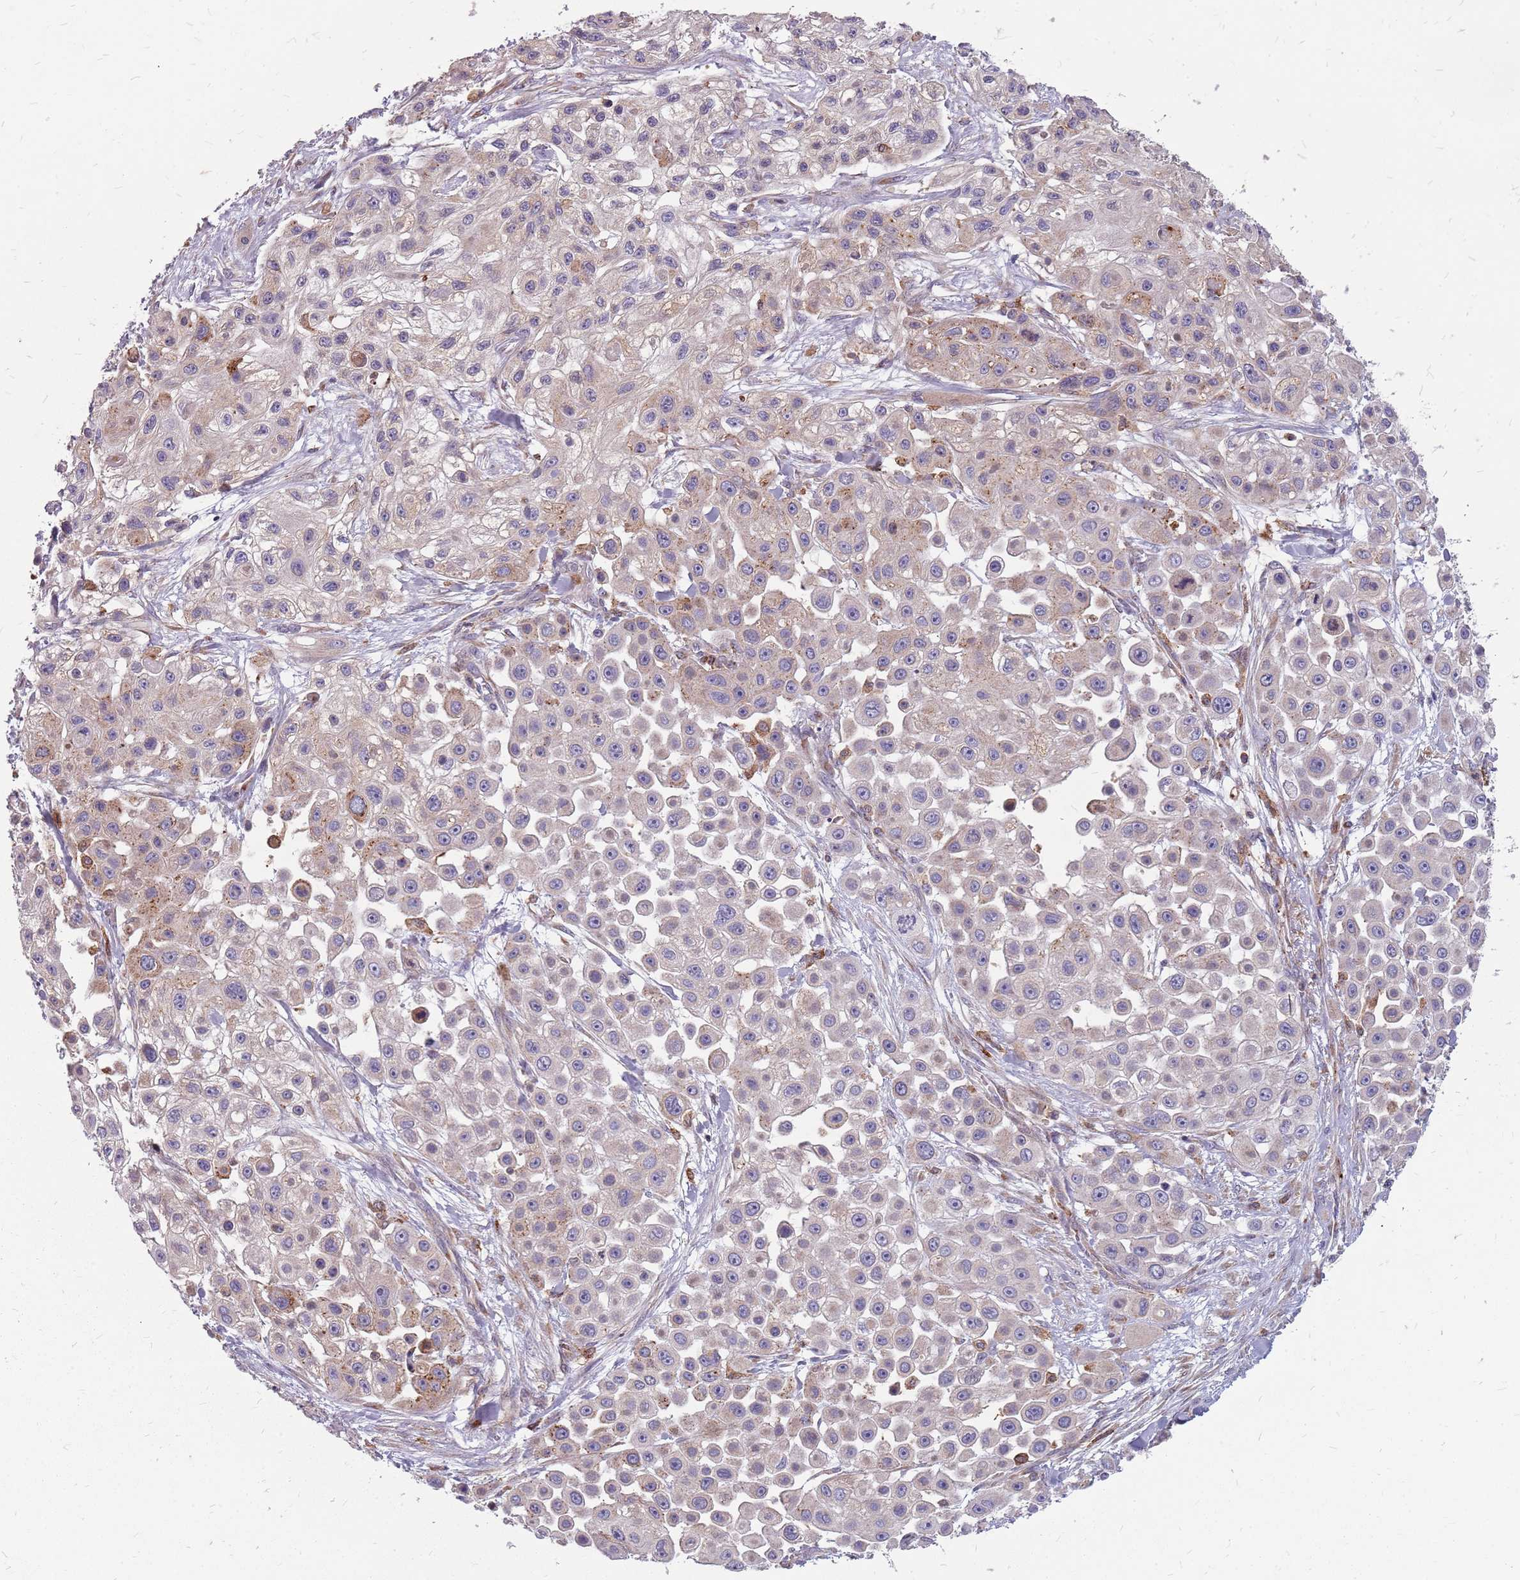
{"staining": {"intensity": "moderate", "quantity": "<25%", "location": "cytoplasmic/membranous"}, "tissue": "skin cancer", "cell_type": "Tumor cells", "image_type": "cancer", "snomed": [{"axis": "morphology", "description": "Squamous cell carcinoma, NOS"}, {"axis": "topography", "description": "Skin"}], "caption": "The micrograph reveals immunohistochemical staining of skin squamous cell carcinoma. There is moderate cytoplasmic/membranous expression is appreciated in about <25% of tumor cells.", "gene": "NME4", "patient": {"sex": "male", "age": 67}}